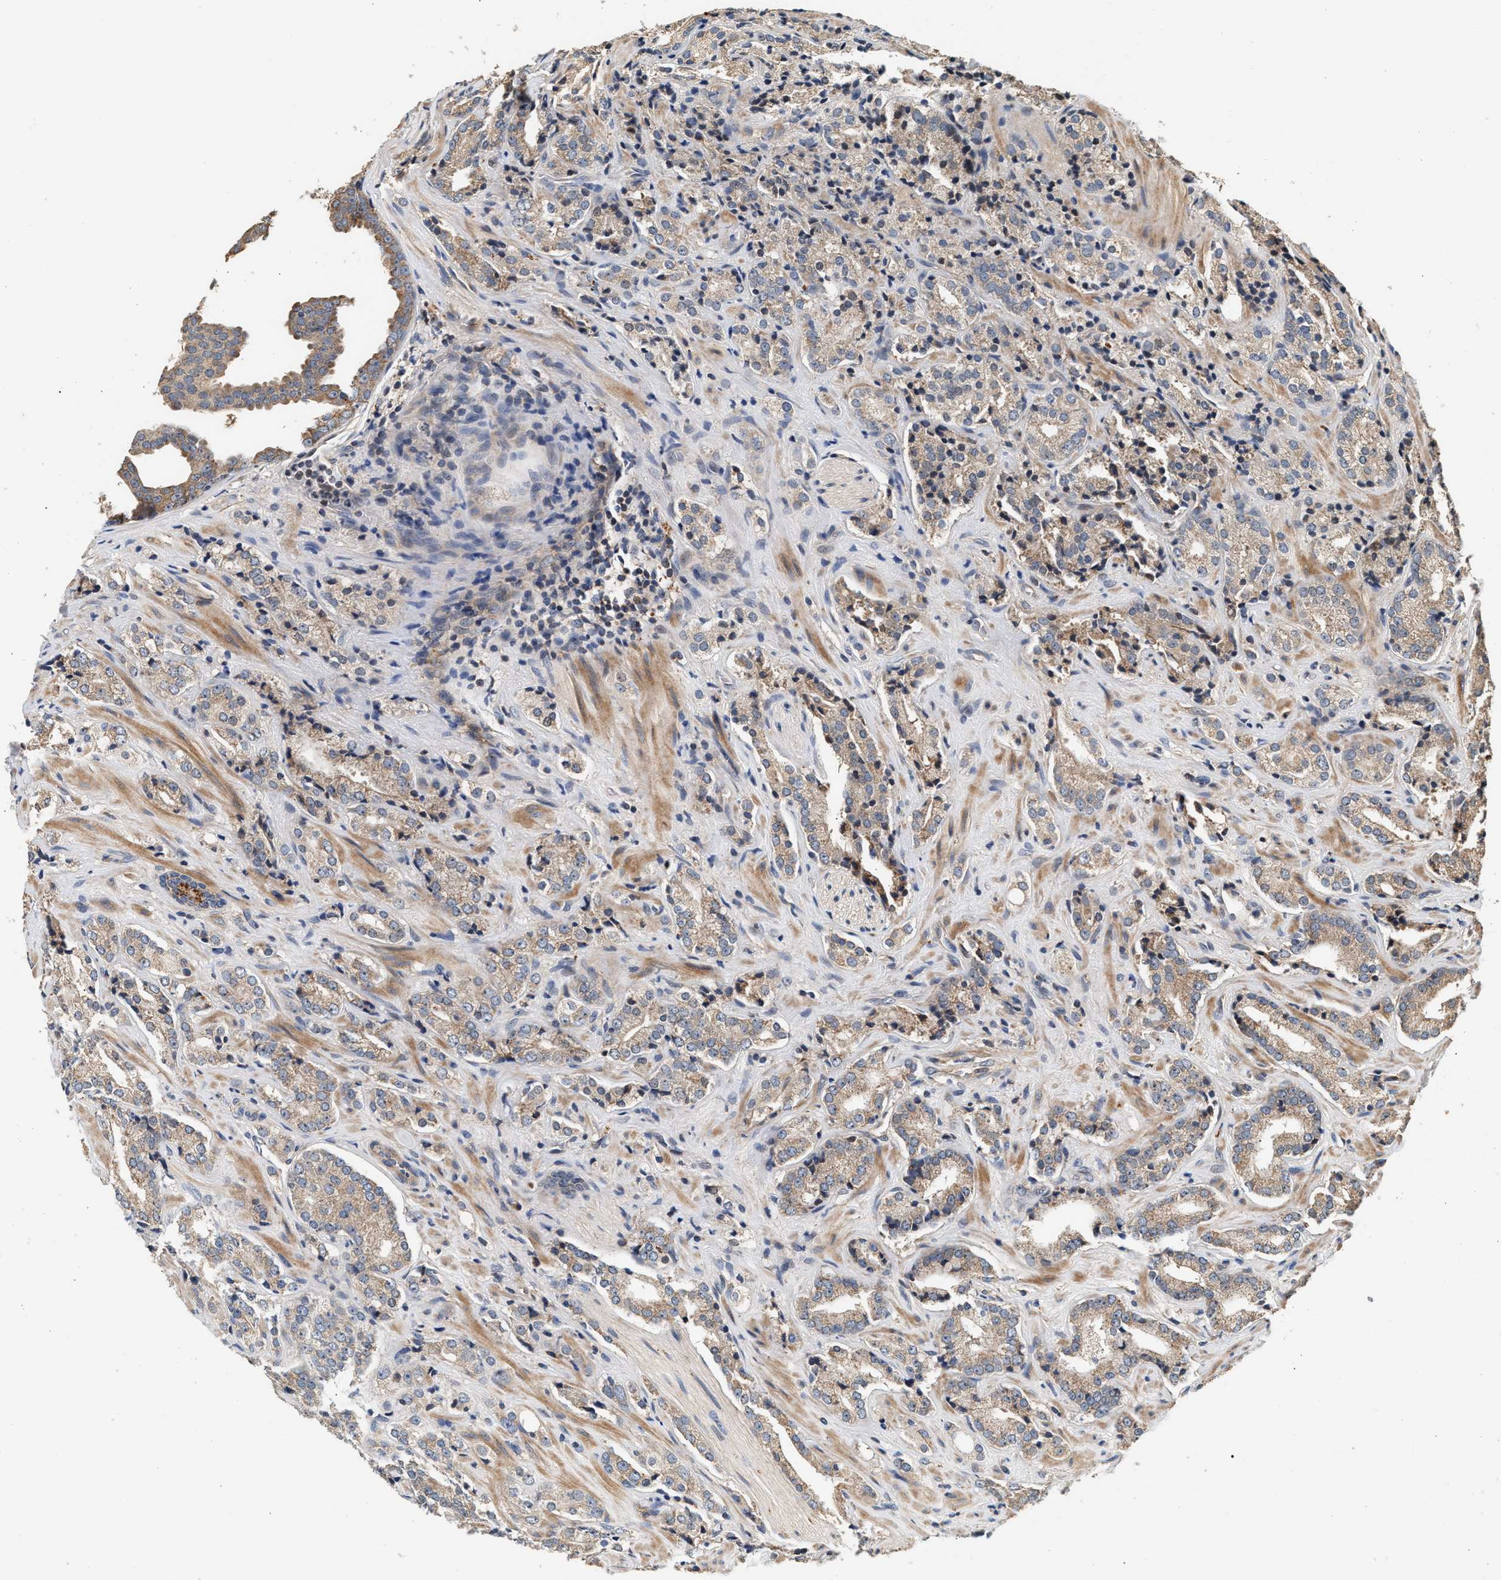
{"staining": {"intensity": "weak", "quantity": "25%-75%", "location": "cytoplasmic/membranous"}, "tissue": "prostate cancer", "cell_type": "Tumor cells", "image_type": "cancer", "snomed": [{"axis": "morphology", "description": "Adenocarcinoma, High grade"}, {"axis": "topography", "description": "Prostate"}], "caption": "High-grade adenocarcinoma (prostate) stained with a brown dye demonstrates weak cytoplasmic/membranous positive staining in about 25%-75% of tumor cells.", "gene": "PTGR3", "patient": {"sex": "male", "age": 71}}